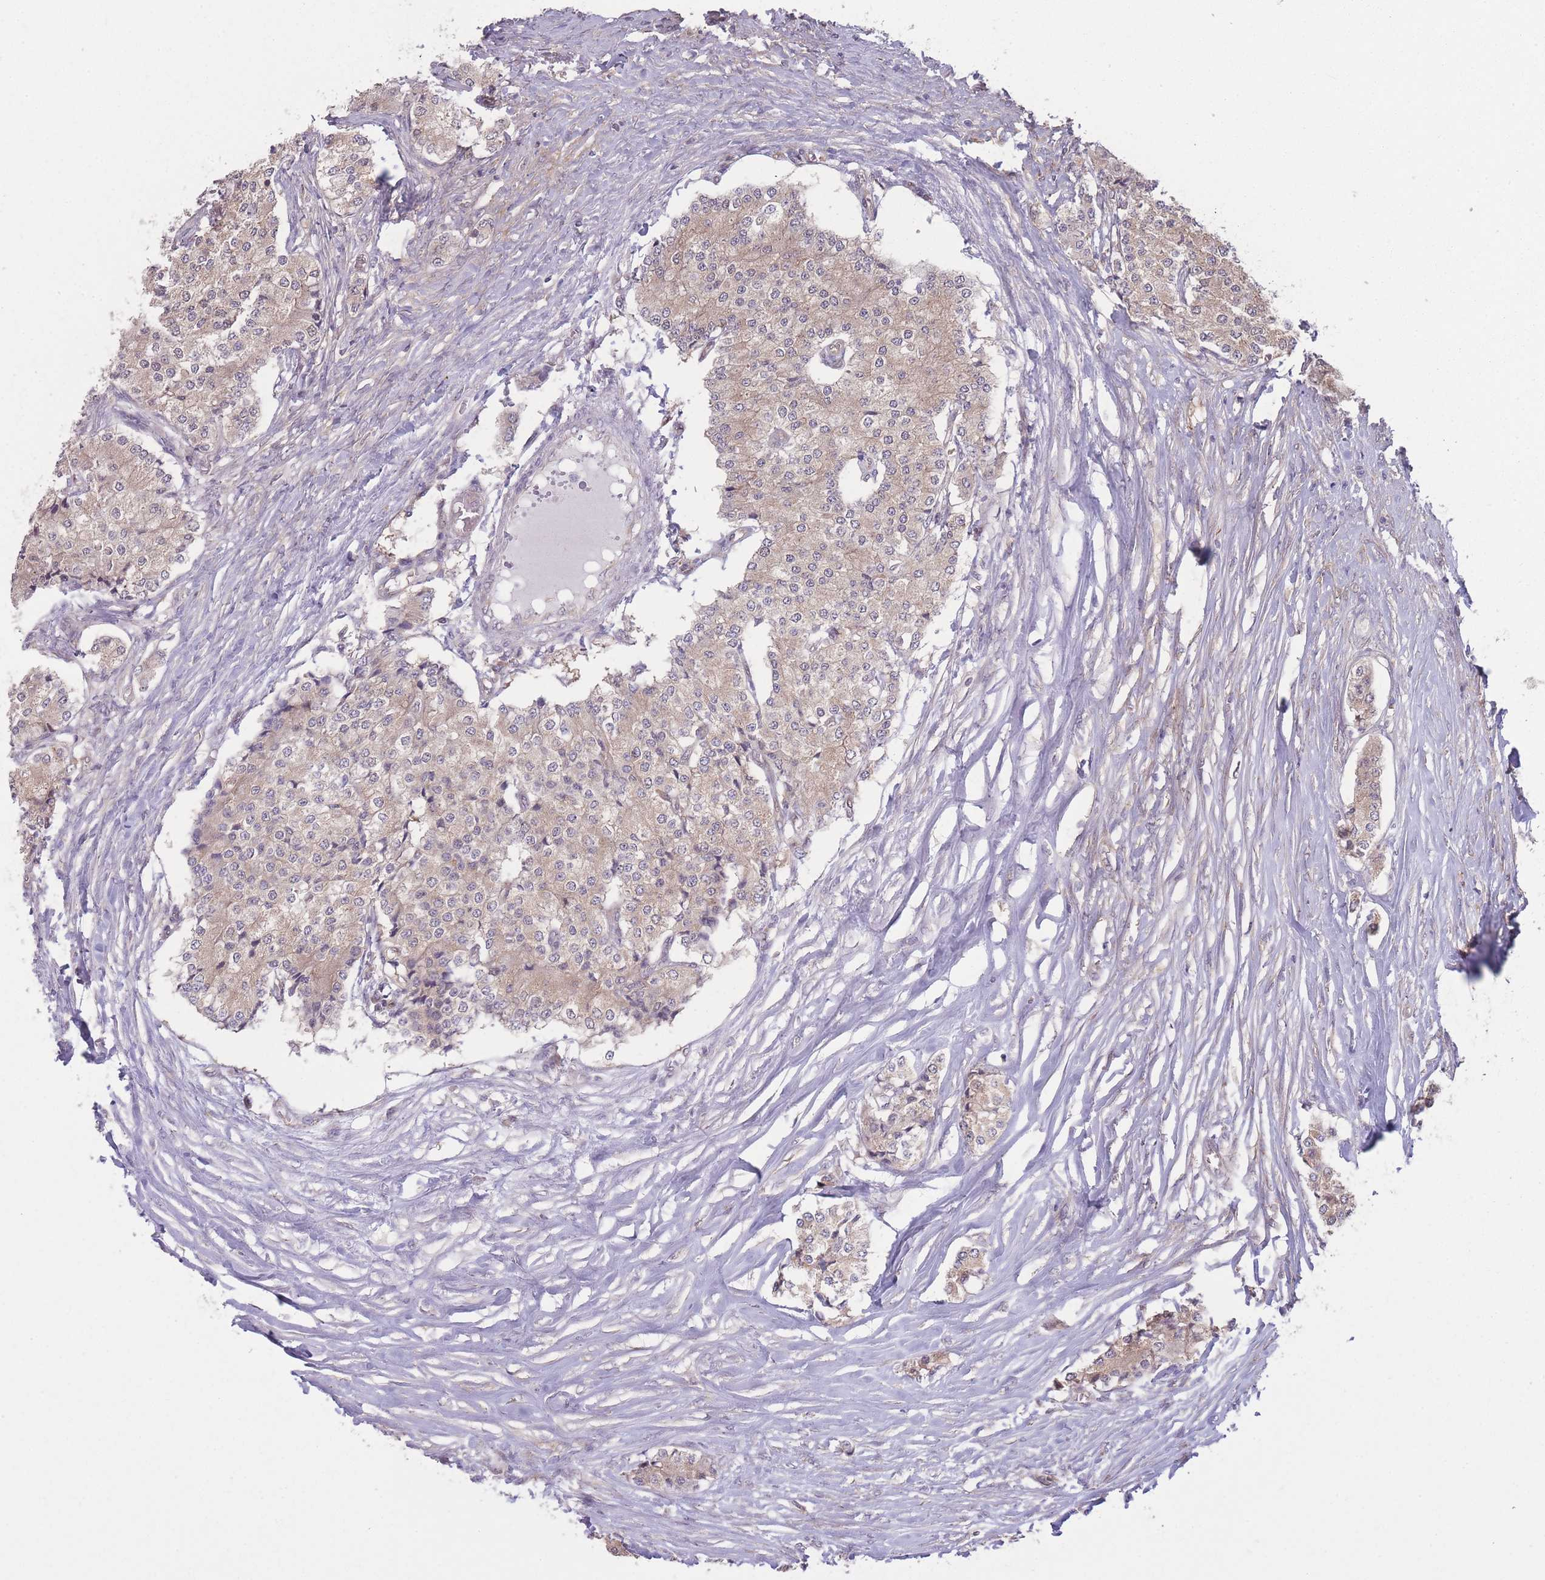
{"staining": {"intensity": "weak", "quantity": "25%-75%", "location": "cytoplasmic/membranous"}, "tissue": "carcinoid", "cell_type": "Tumor cells", "image_type": "cancer", "snomed": [{"axis": "morphology", "description": "Carcinoid, malignant, NOS"}, {"axis": "topography", "description": "Colon"}], "caption": "Protein staining by IHC demonstrates weak cytoplasmic/membranous positivity in approximately 25%-75% of tumor cells in carcinoid (malignant). The staining was performed using DAB (3,3'-diaminobenzidine), with brown indicating positive protein expression. Nuclei are stained blue with hematoxylin.", "gene": "CCT6B", "patient": {"sex": "female", "age": 52}}